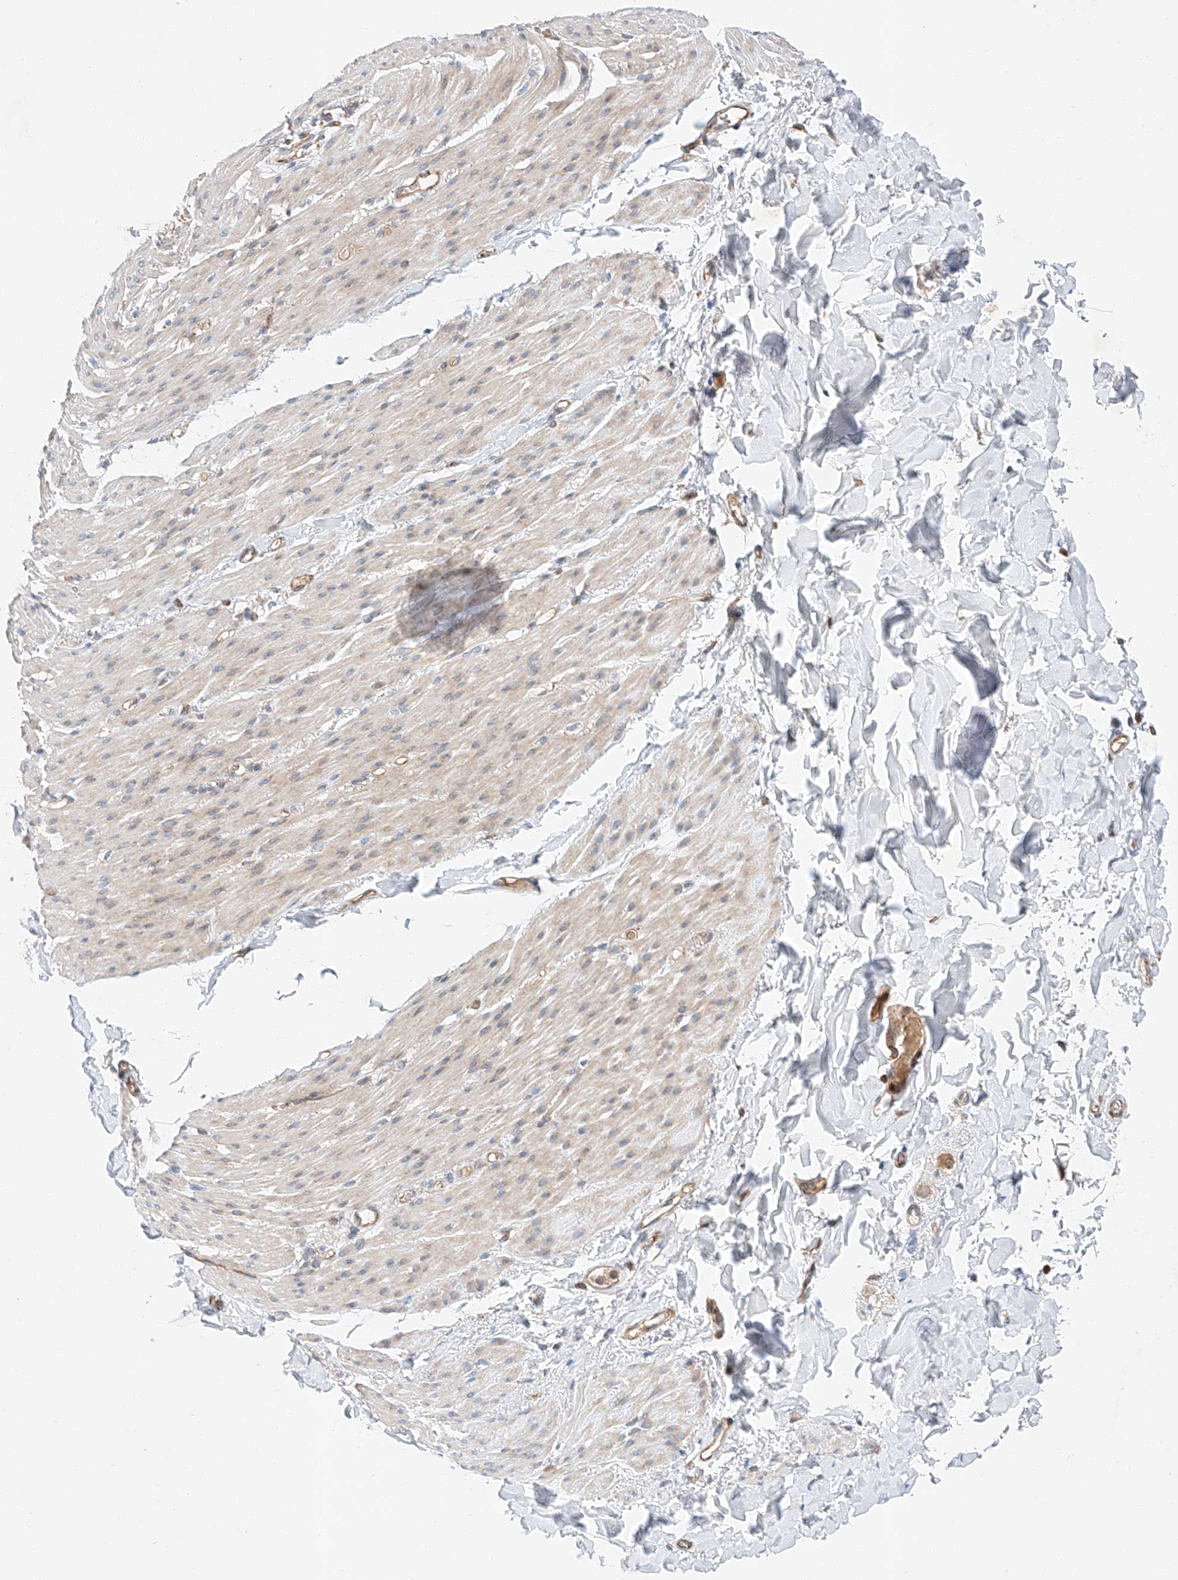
{"staining": {"intensity": "weak", "quantity": "<25%", "location": "cytoplasmic/membranous"}, "tissue": "smooth muscle", "cell_type": "Smooth muscle cells", "image_type": "normal", "snomed": [{"axis": "morphology", "description": "Normal tissue, NOS"}, {"axis": "topography", "description": "Colon"}, {"axis": "topography", "description": "Peripheral nerve tissue"}], "caption": "High magnification brightfield microscopy of normal smooth muscle stained with DAB (brown) and counterstained with hematoxylin (blue): smooth muscle cells show no significant expression.", "gene": "RUSC1", "patient": {"sex": "female", "age": 61}}